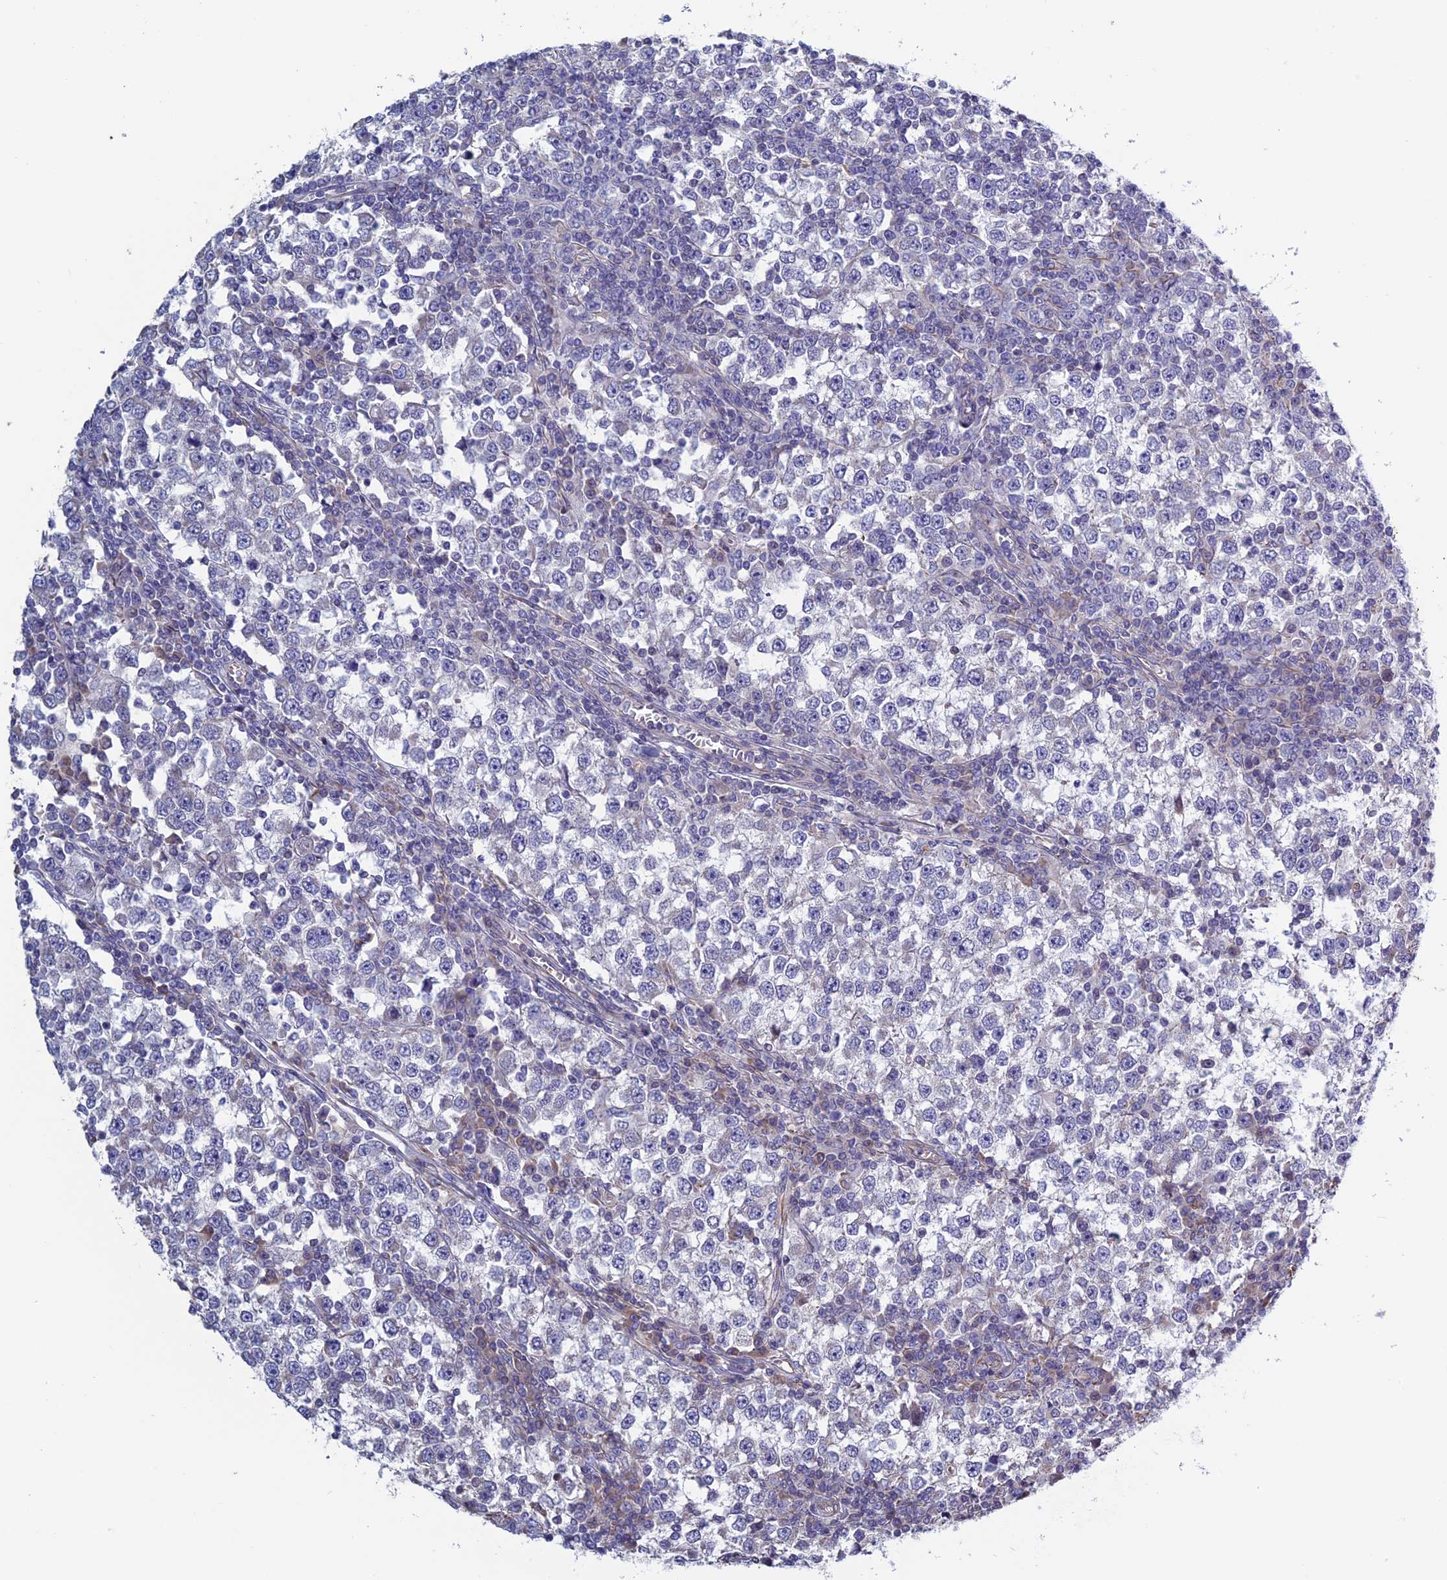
{"staining": {"intensity": "negative", "quantity": "none", "location": "none"}, "tissue": "testis cancer", "cell_type": "Tumor cells", "image_type": "cancer", "snomed": [{"axis": "morphology", "description": "Seminoma, NOS"}, {"axis": "topography", "description": "Testis"}], "caption": "Immunohistochemistry (IHC) image of neoplastic tissue: seminoma (testis) stained with DAB (3,3'-diaminobenzidine) demonstrates no significant protein staining in tumor cells. (DAB (3,3'-diaminobenzidine) immunohistochemistry (IHC) visualized using brightfield microscopy, high magnification).", "gene": "BCL2L10", "patient": {"sex": "male", "age": 65}}